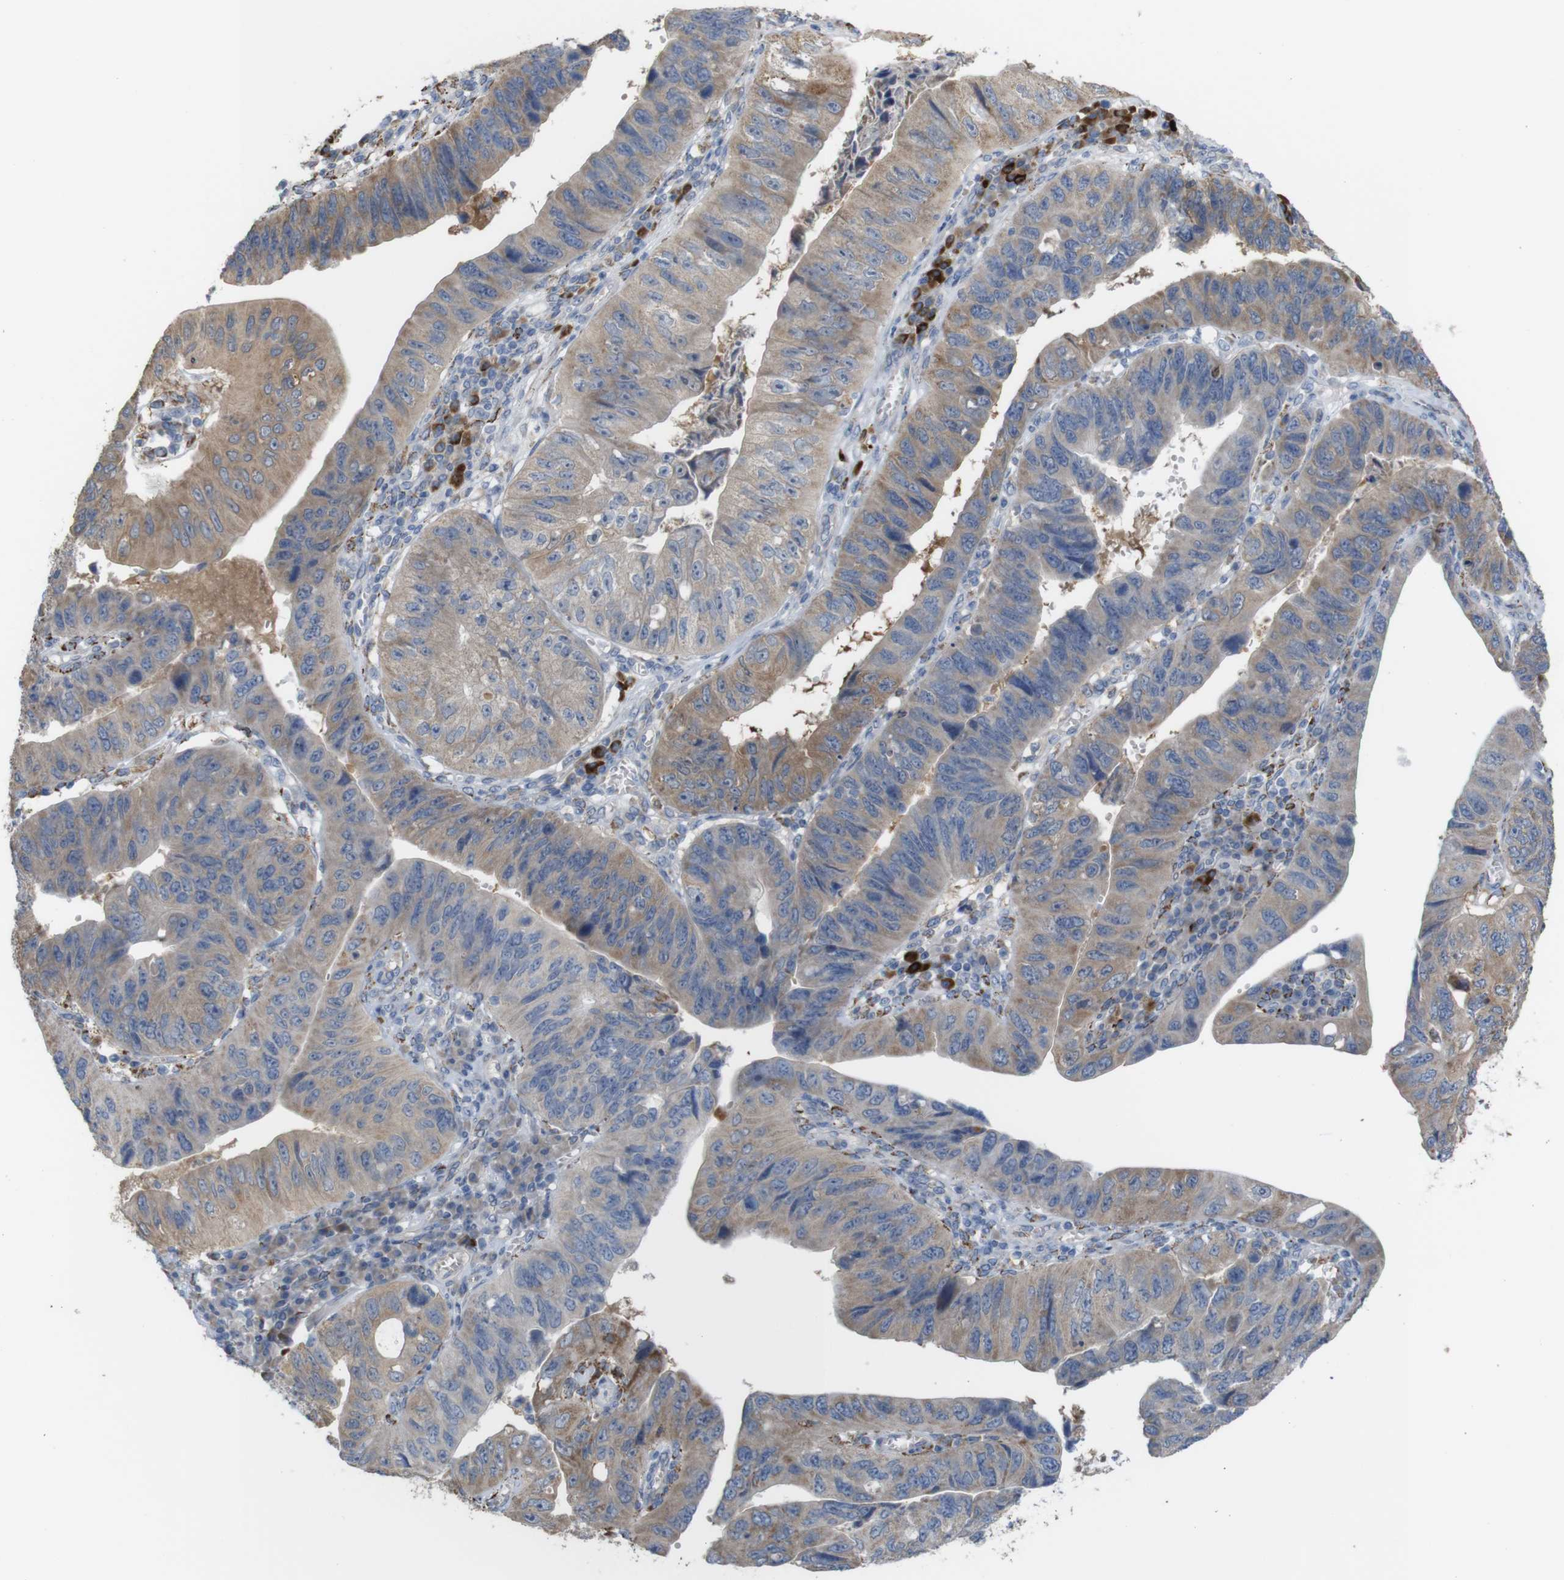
{"staining": {"intensity": "weak", "quantity": "25%-75%", "location": "cytoplasmic/membranous"}, "tissue": "stomach cancer", "cell_type": "Tumor cells", "image_type": "cancer", "snomed": [{"axis": "morphology", "description": "Adenocarcinoma, NOS"}, {"axis": "topography", "description": "Stomach"}], "caption": "A photomicrograph of human stomach cancer (adenocarcinoma) stained for a protein displays weak cytoplasmic/membranous brown staining in tumor cells.", "gene": "PTPRR", "patient": {"sex": "male", "age": 59}}